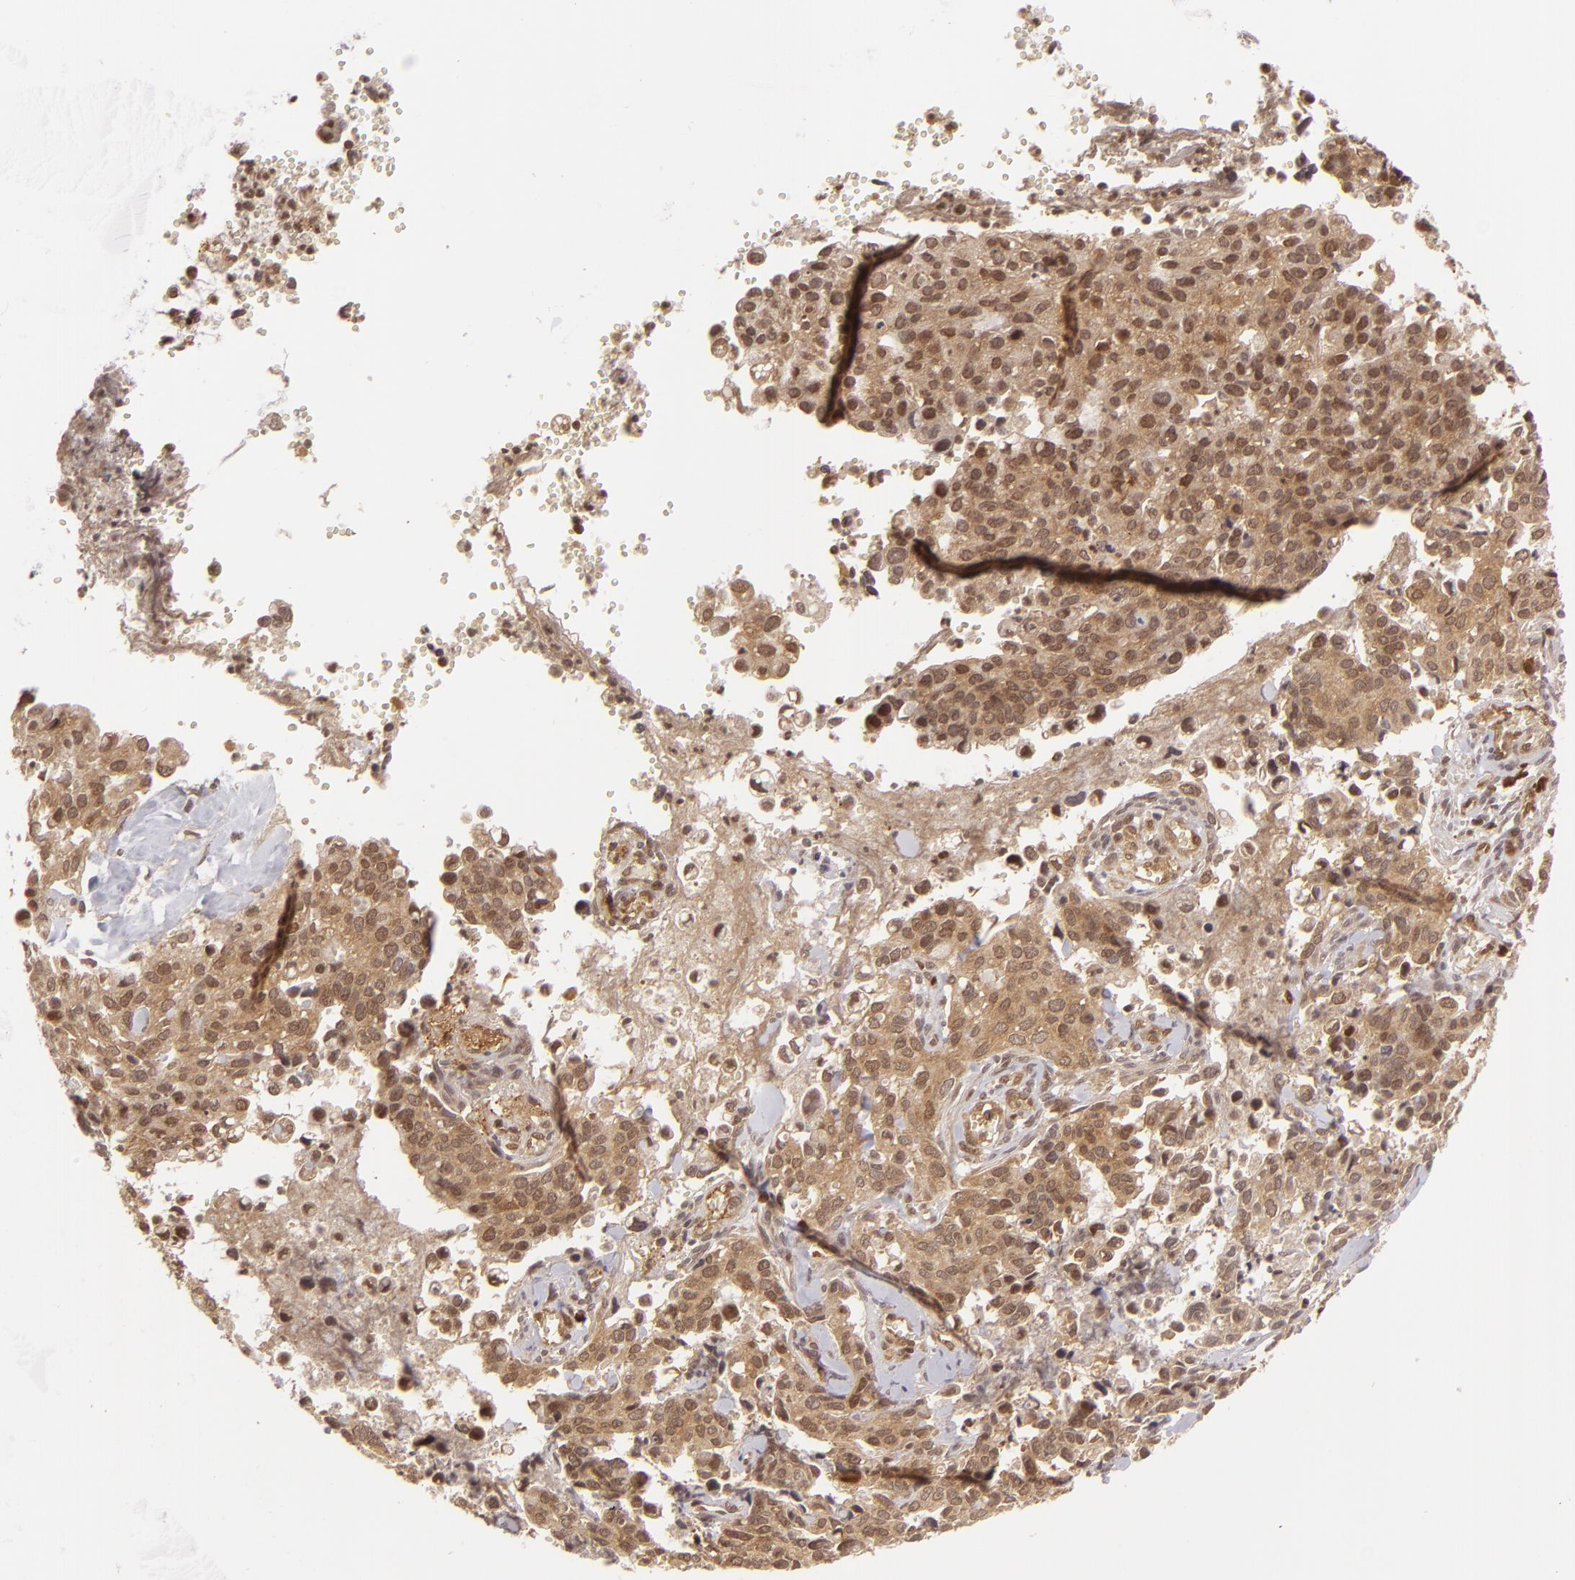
{"staining": {"intensity": "moderate", "quantity": ">75%", "location": "cytoplasmic/membranous,nuclear"}, "tissue": "cervical cancer", "cell_type": "Tumor cells", "image_type": "cancer", "snomed": [{"axis": "morphology", "description": "Normal tissue, NOS"}, {"axis": "morphology", "description": "Squamous cell carcinoma, NOS"}, {"axis": "topography", "description": "Cervix"}], "caption": "Protein staining of cervical cancer tissue demonstrates moderate cytoplasmic/membranous and nuclear expression in about >75% of tumor cells. (DAB IHC, brown staining for protein, blue staining for nuclei).", "gene": "ZBTB33", "patient": {"sex": "female", "age": 45}}